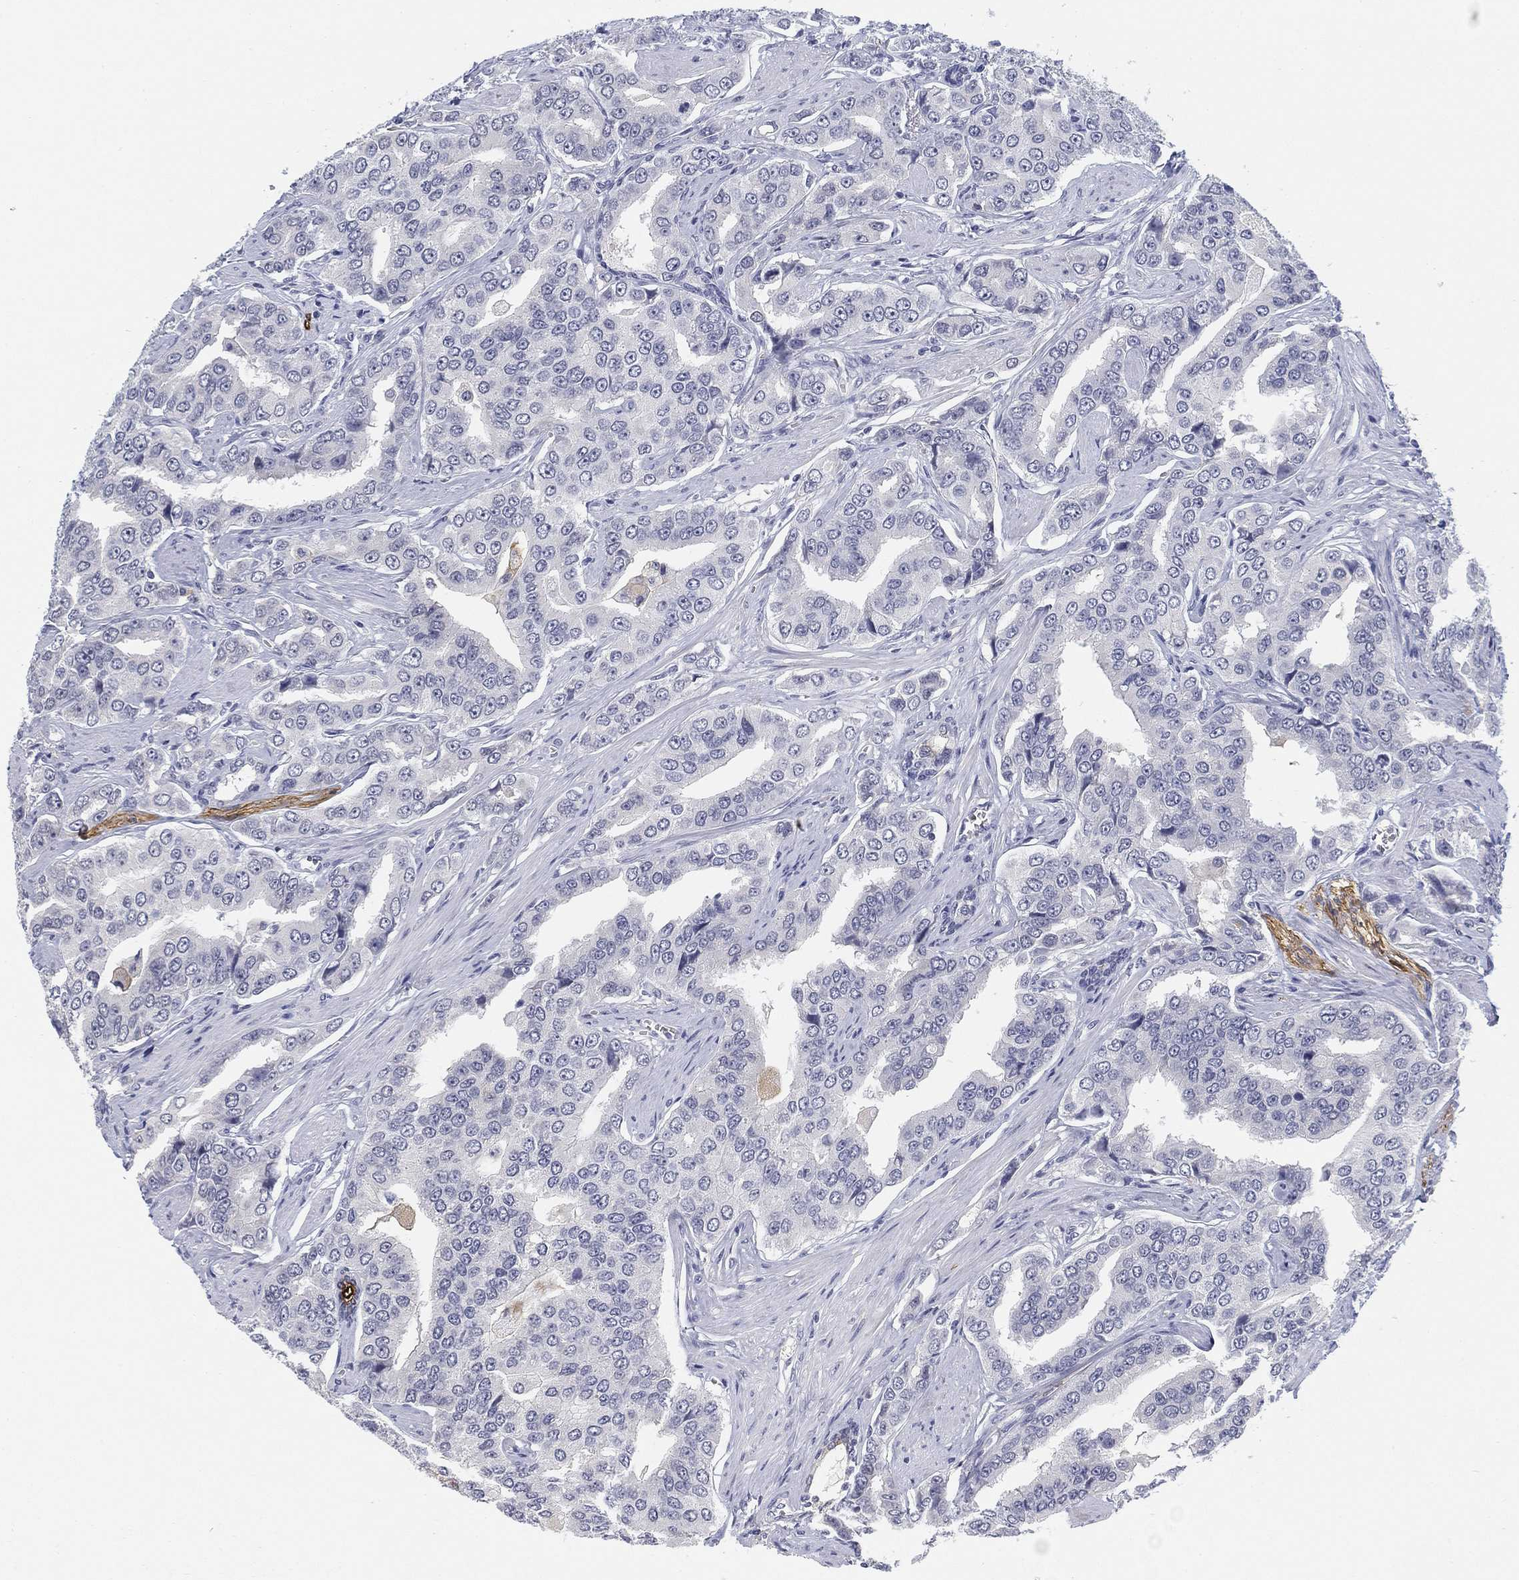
{"staining": {"intensity": "negative", "quantity": "none", "location": "none"}, "tissue": "prostate cancer", "cell_type": "Tumor cells", "image_type": "cancer", "snomed": [{"axis": "morphology", "description": "Adenocarcinoma, NOS"}, {"axis": "topography", "description": "Prostate and seminal vesicle, NOS"}, {"axis": "topography", "description": "Prostate"}], "caption": "Tumor cells show no significant protein positivity in adenocarcinoma (prostate).", "gene": "SLC2A5", "patient": {"sex": "male", "age": 69}}